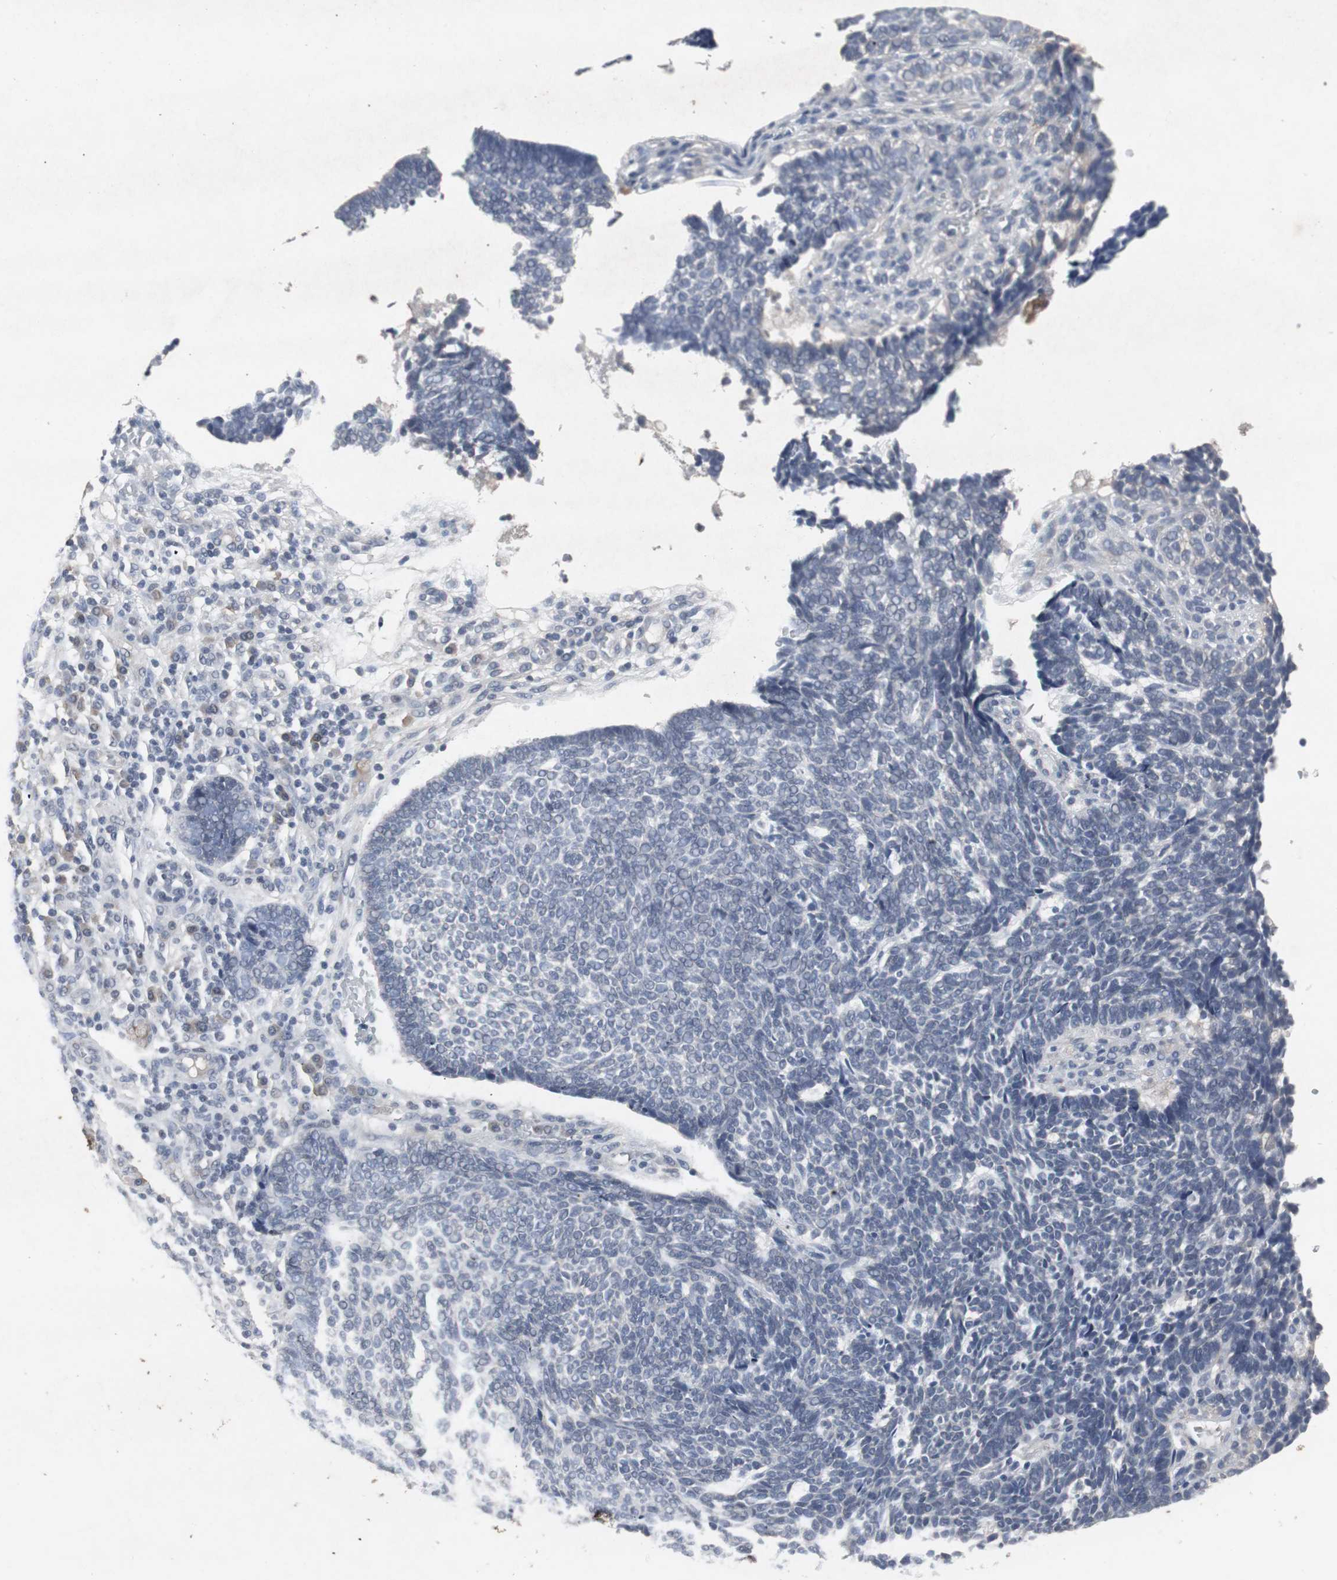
{"staining": {"intensity": "negative", "quantity": "none", "location": "none"}, "tissue": "skin cancer", "cell_type": "Tumor cells", "image_type": "cancer", "snomed": [{"axis": "morphology", "description": "Normal tissue, NOS"}, {"axis": "morphology", "description": "Basal cell carcinoma"}, {"axis": "topography", "description": "Skin"}], "caption": "This image is of skin cancer stained with IHC to label a protein in brown with the nuclei are counter-stained blue. There is no expression in tumor cells.", "gene": "ACAA1", "patient": {"sex": "male", "age": 87}}